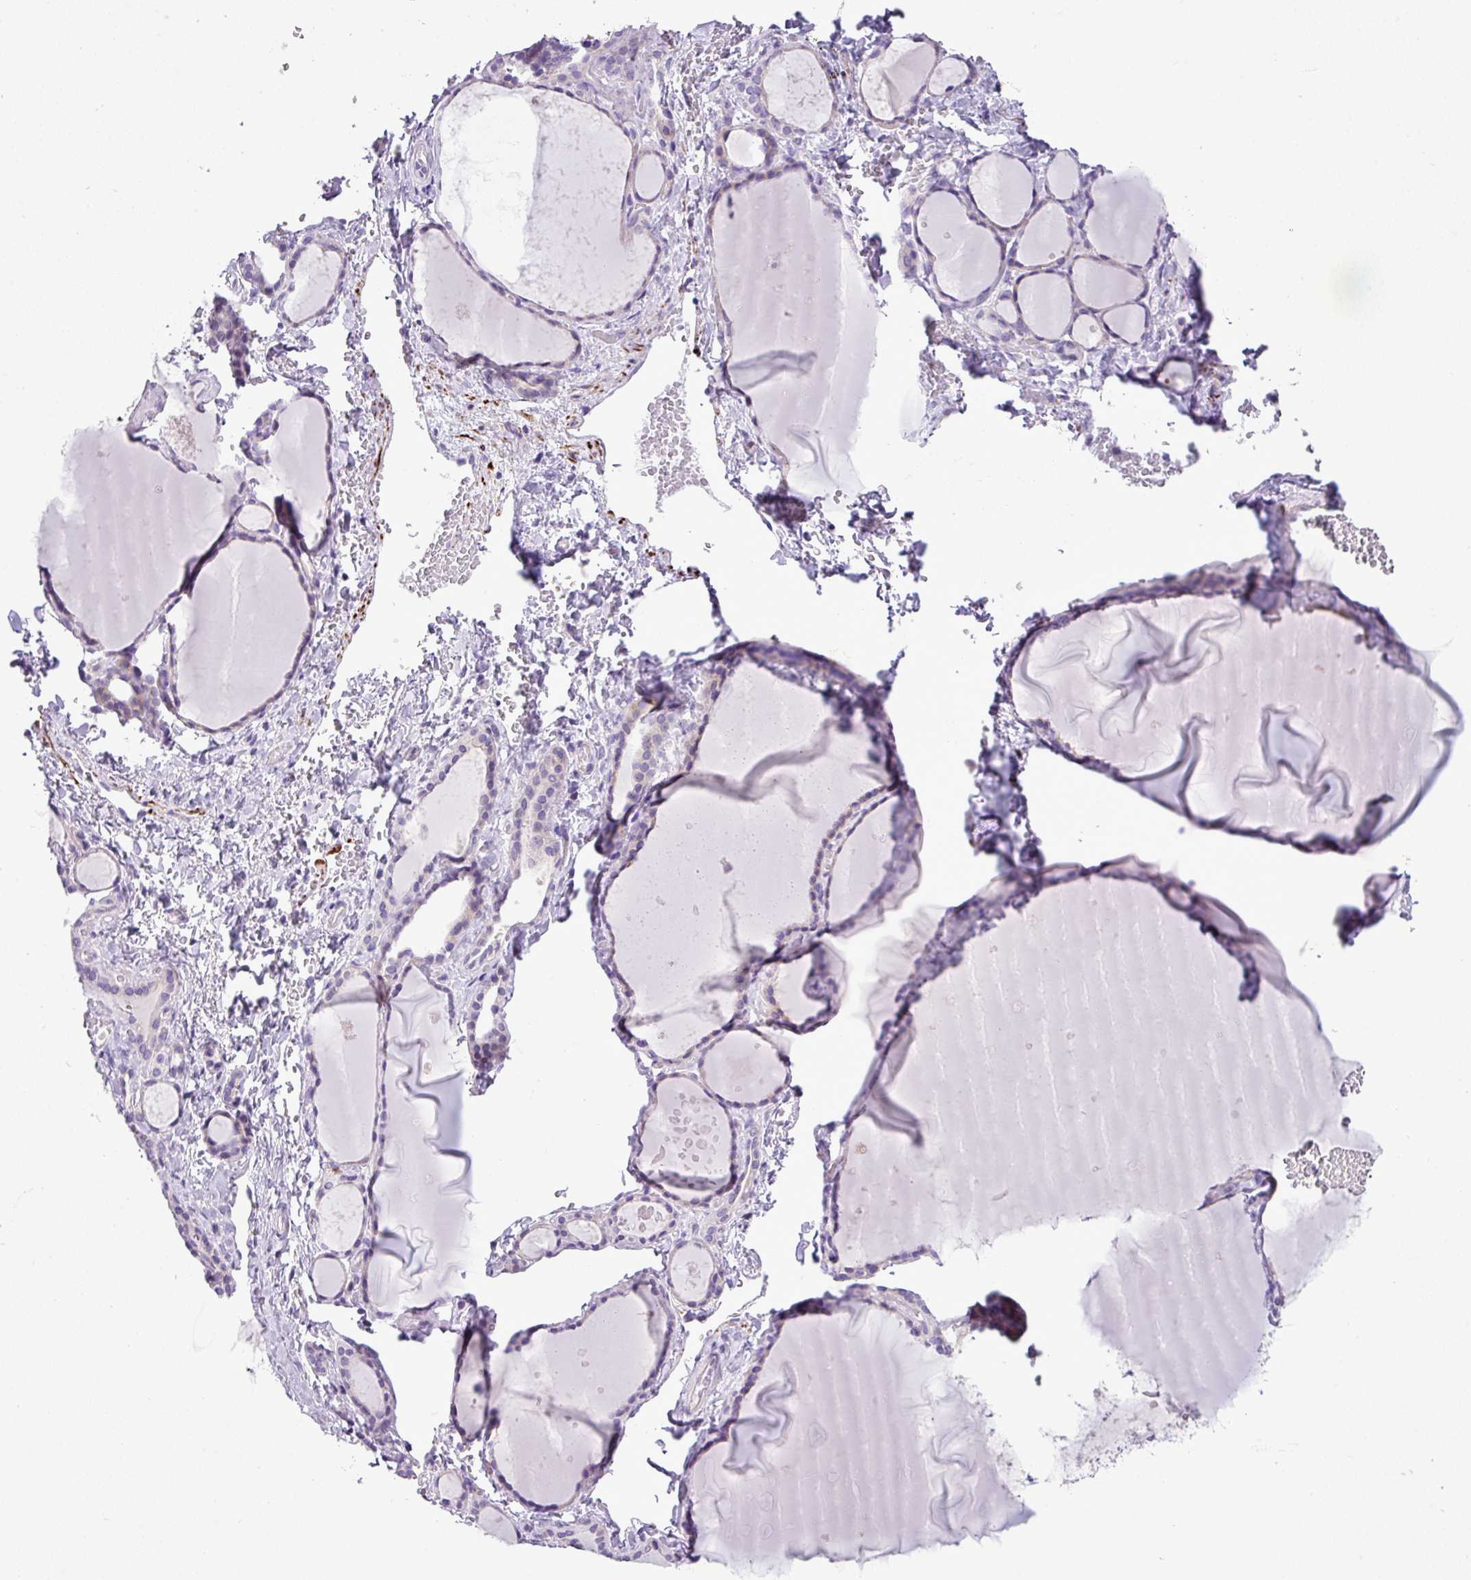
{"staining": {"intensity": "negative", "quantity": "none", "location": "none"}, "tissue": "thyroid gland", "cell_type": "Glandular cells", "image_type": "normal", "snomed": [{"axis": "morphology", "description": "Normal tissue, NOS"}, {"axis": "topography", "description": "Thyroid gland"}], "caption": "Glandular cells are negative for protein expression in benign human thyroid gland. (DAB (3,3'-diaminobenzidine) immunohistochemistry with hematoxylin counter stain).", "gene": "ZSCAN5A", "patient": {"sex": "female", "age": 49}}